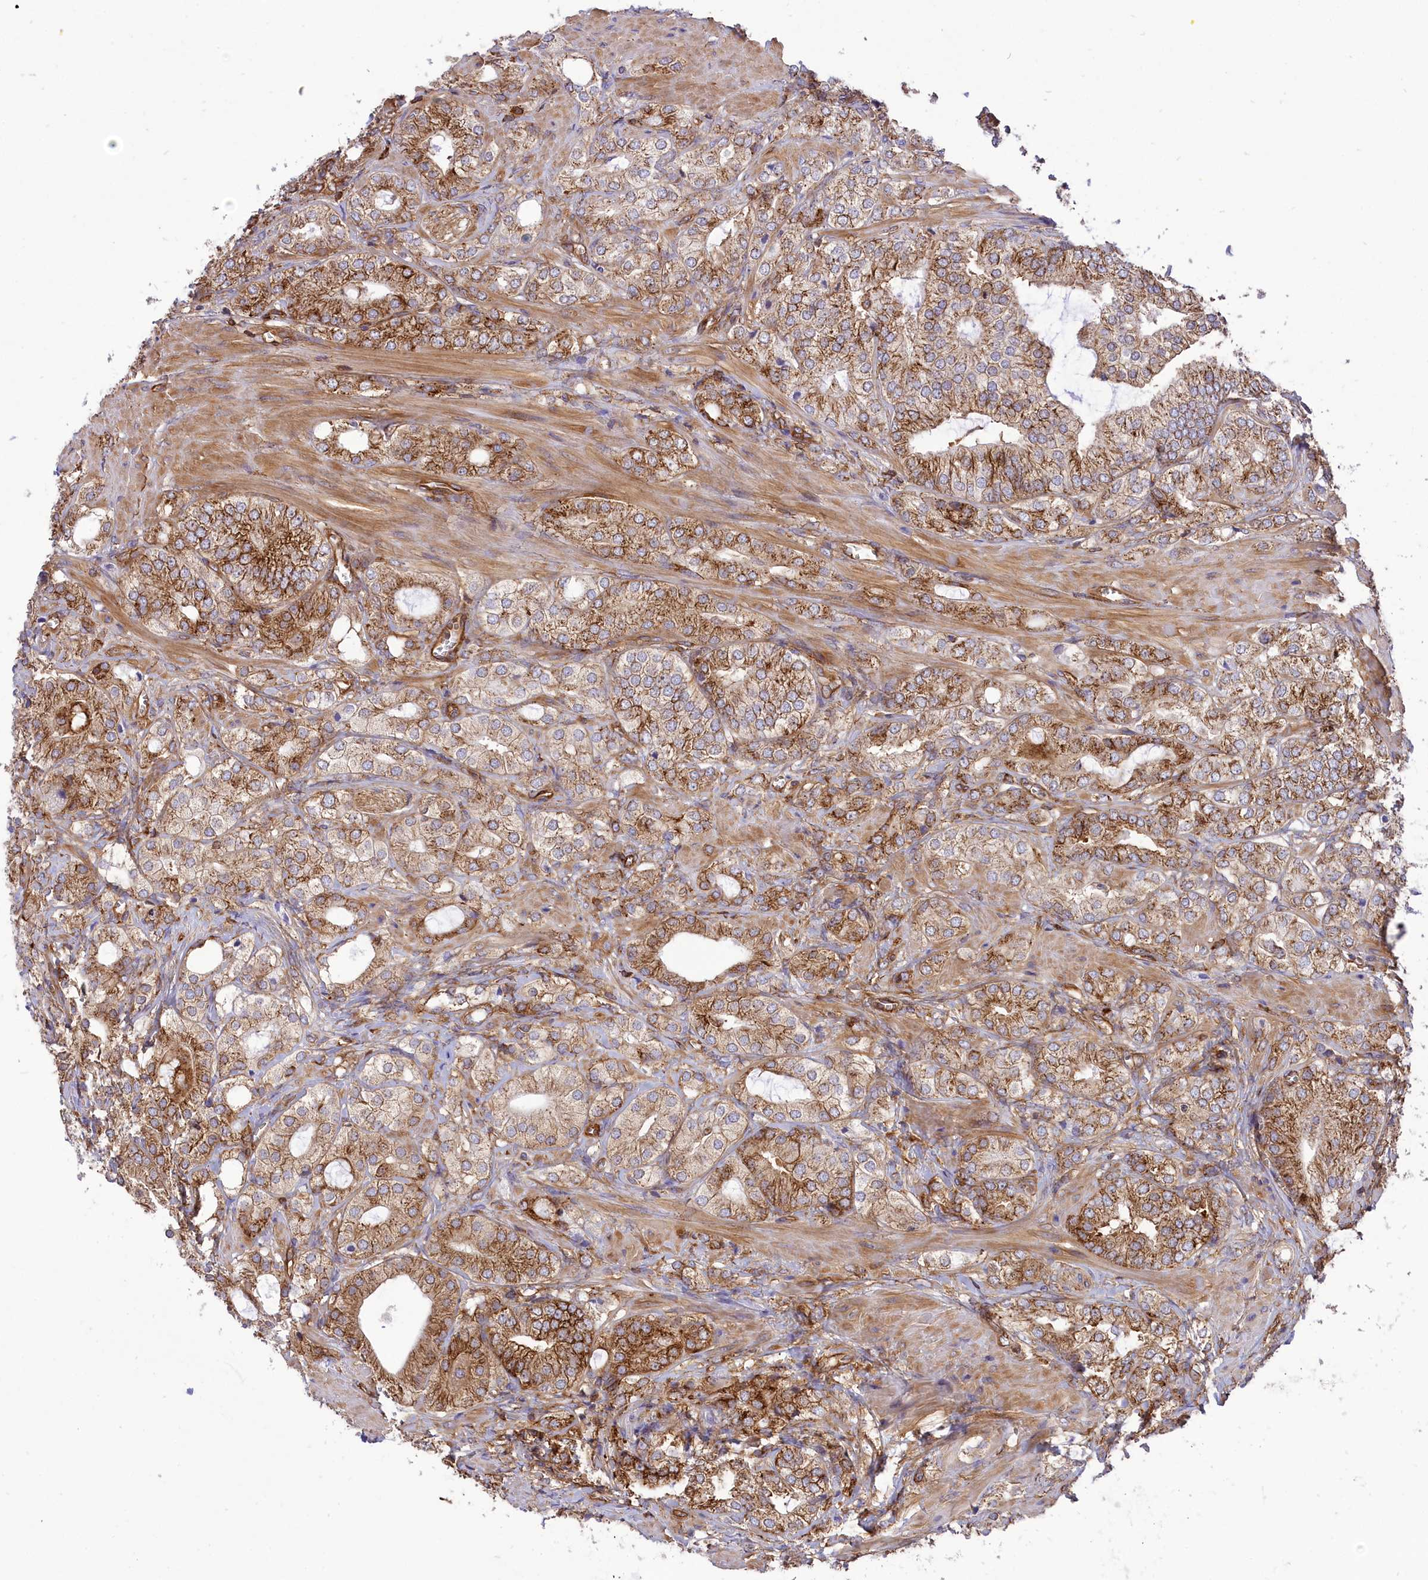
{"staining": {"intensity": "moderate", "quantity": ">75%", "location": "cytoplasmic/membranous"}, "tissue": "prostate cancer", "cell_type": "Tumor cells", "image_type": "cancer", "snomed": [{"axis": "morphology", "description": "Adenocarcinoma, High grade"}, {"axis": "topography", "description": "Prostate"}], "caption": "A high-resolution image shows immunohistochemistry staining of prostate cancer, which shows moderate cytoplasmic/membranous staining in about >75% of tumor cells.", "gene": "SEPTIN9", "patient": {"sex": "male", "age": 50}}